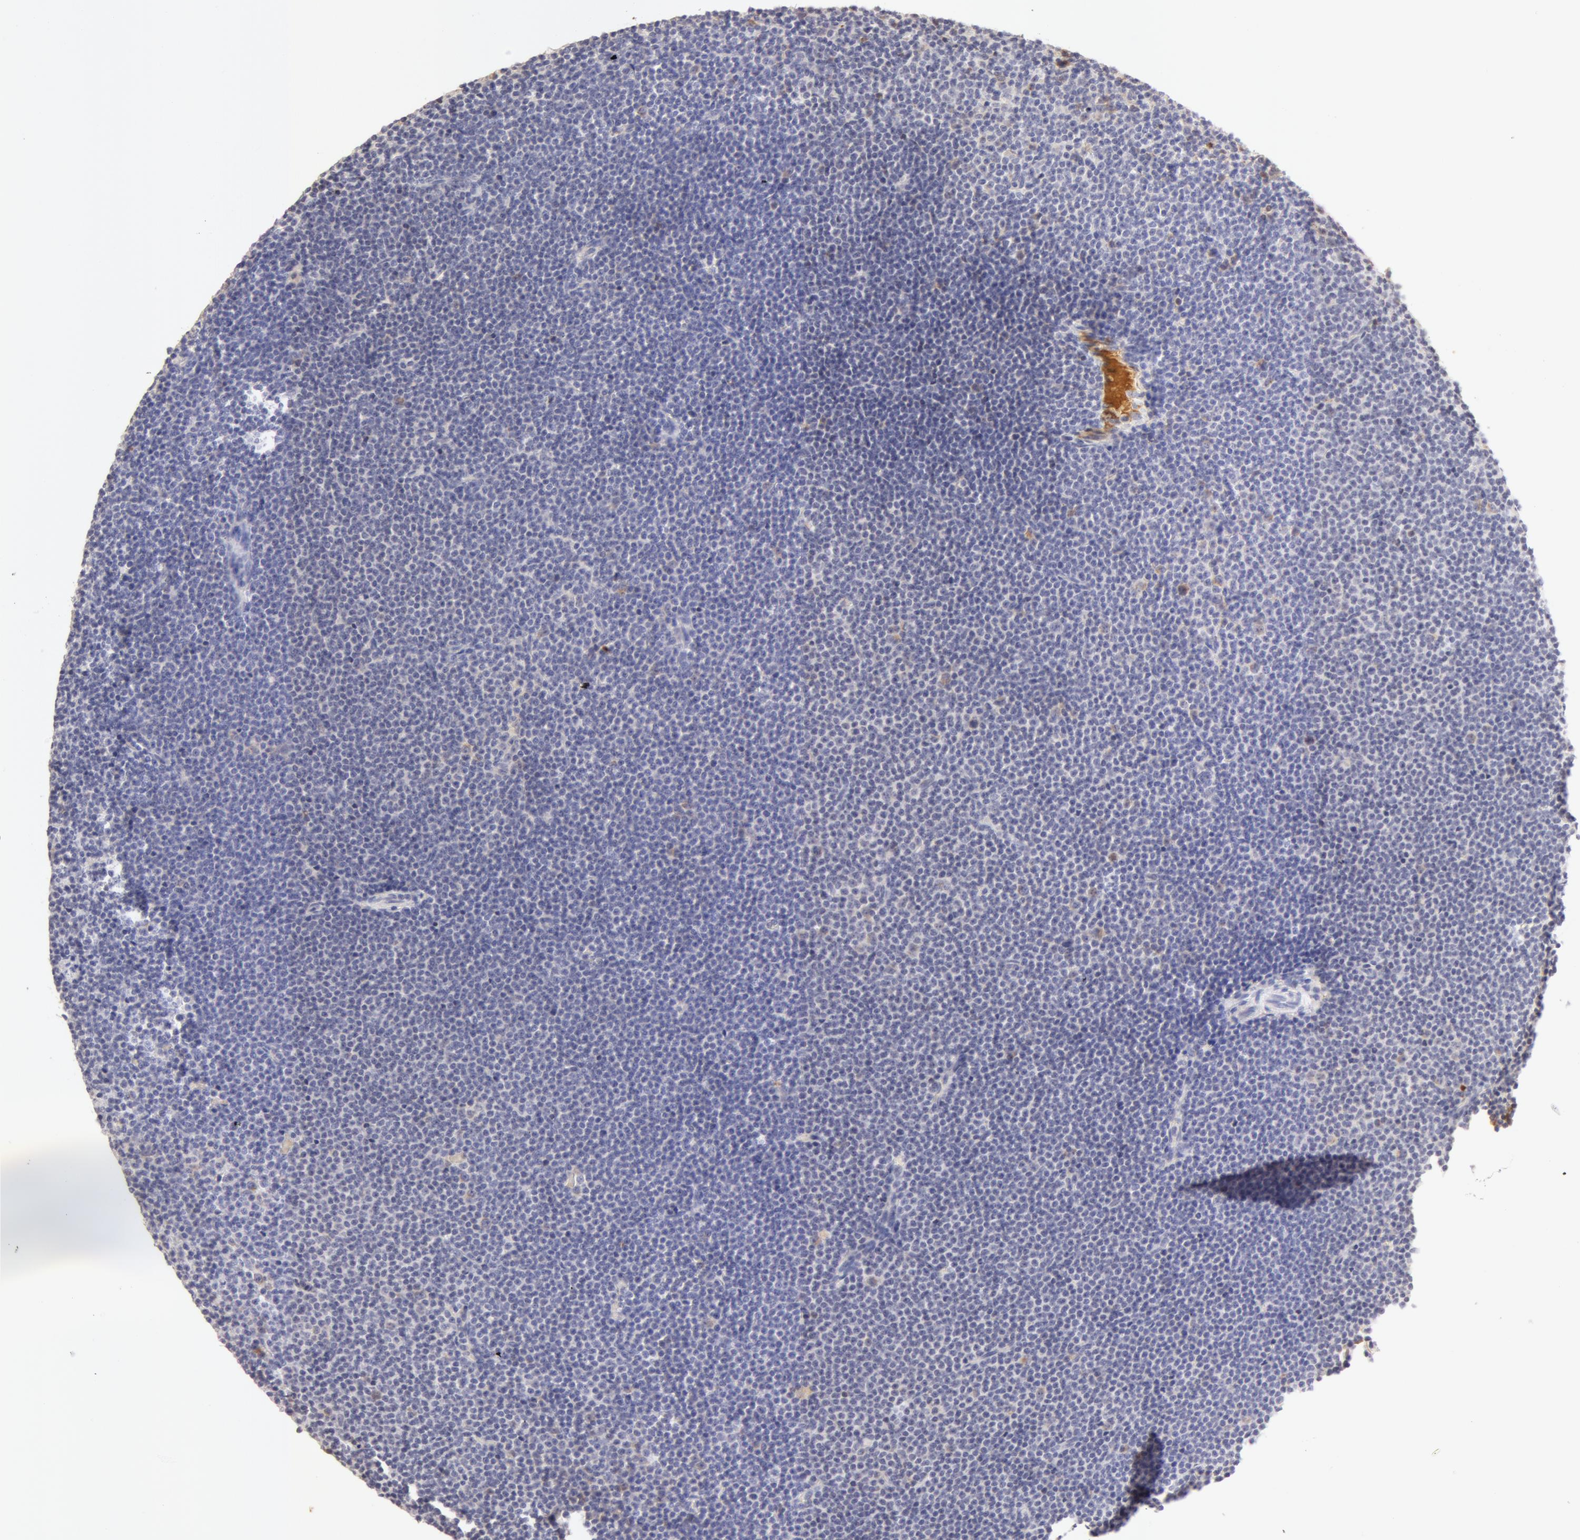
{"staining": {"intensity": "negative", "quantity": "none", "location": "none"}, "tissue": "lymphoma", "cell_type": "Tumor cells", "image_type": "cancer", "snomed": [{"axis": "morphology", "description": "Malignant lymphoma, non-Hodgkin's type, Low grade"}, {"axis": "topography", "description": "Lymph node"}], "caption": "Tumor cells are negative for brown protein staining in low-grade malignant lymphoma, non-Hodgkin's type.", "gene": "TF", "patient": {"sex": "female", "age": 69}}